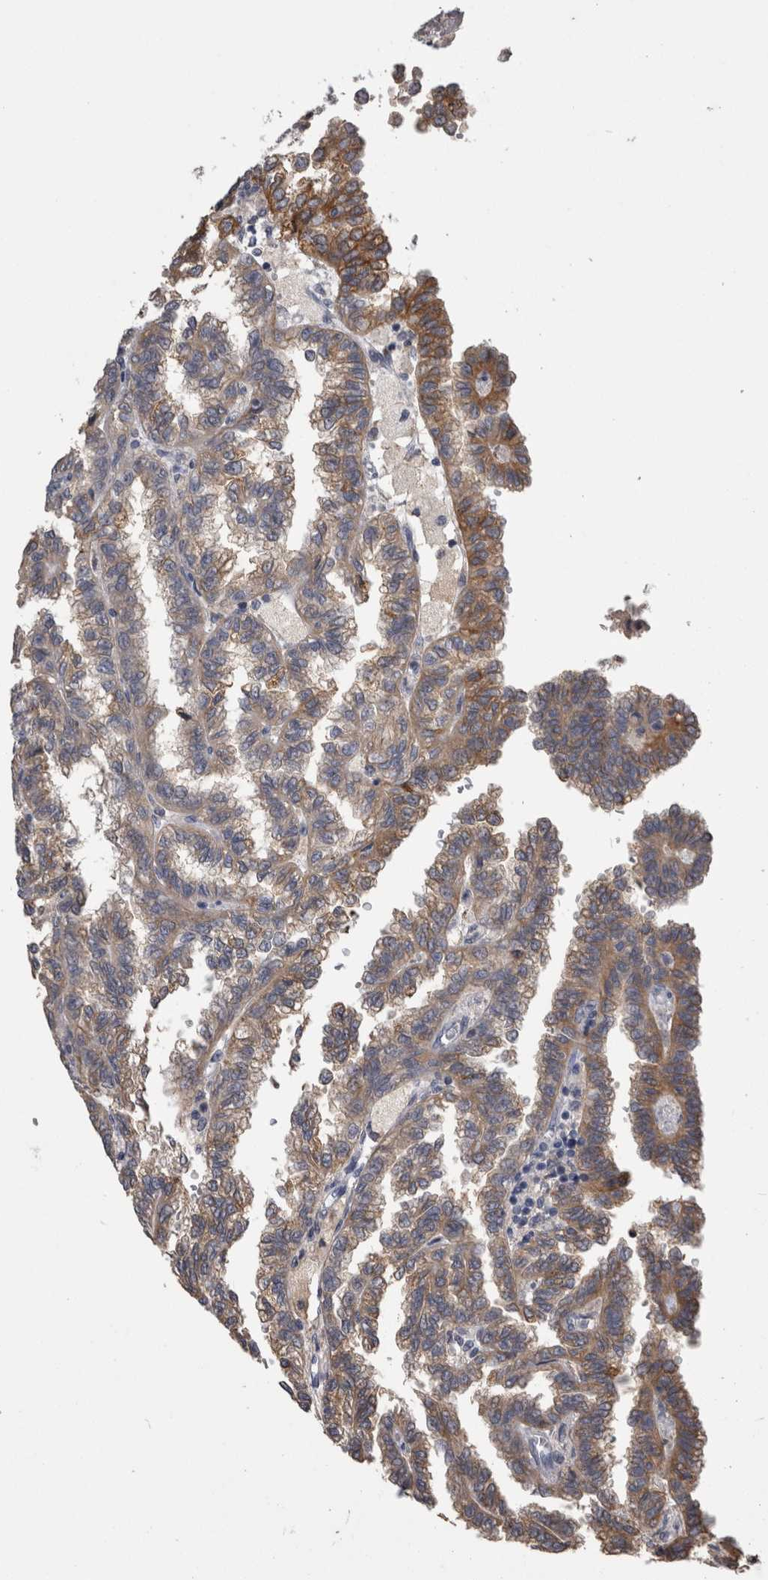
{"staining": {"intensity": "moderate", "quantity": "25%-75%", "location": "cytoplasmic/membranous"}, "tissue": "renal cancer", "cell_type": "Tumor cells", "image_type": "cancer", "snomed": [{"axis": "morphology", "description": "Inflammation, NOS"}, {"axis": "morphology", "description": "Adenocarcinoma, NOS"}, {"axis": "topography", "description": "Kidney"}], "caption": "Human renal cancer (adenocarcinoma) stained with a protein marker shows moderate staining in tumor cells.", "gene": "ANXA13", "patient": {"sex": "male", "age": 68}}